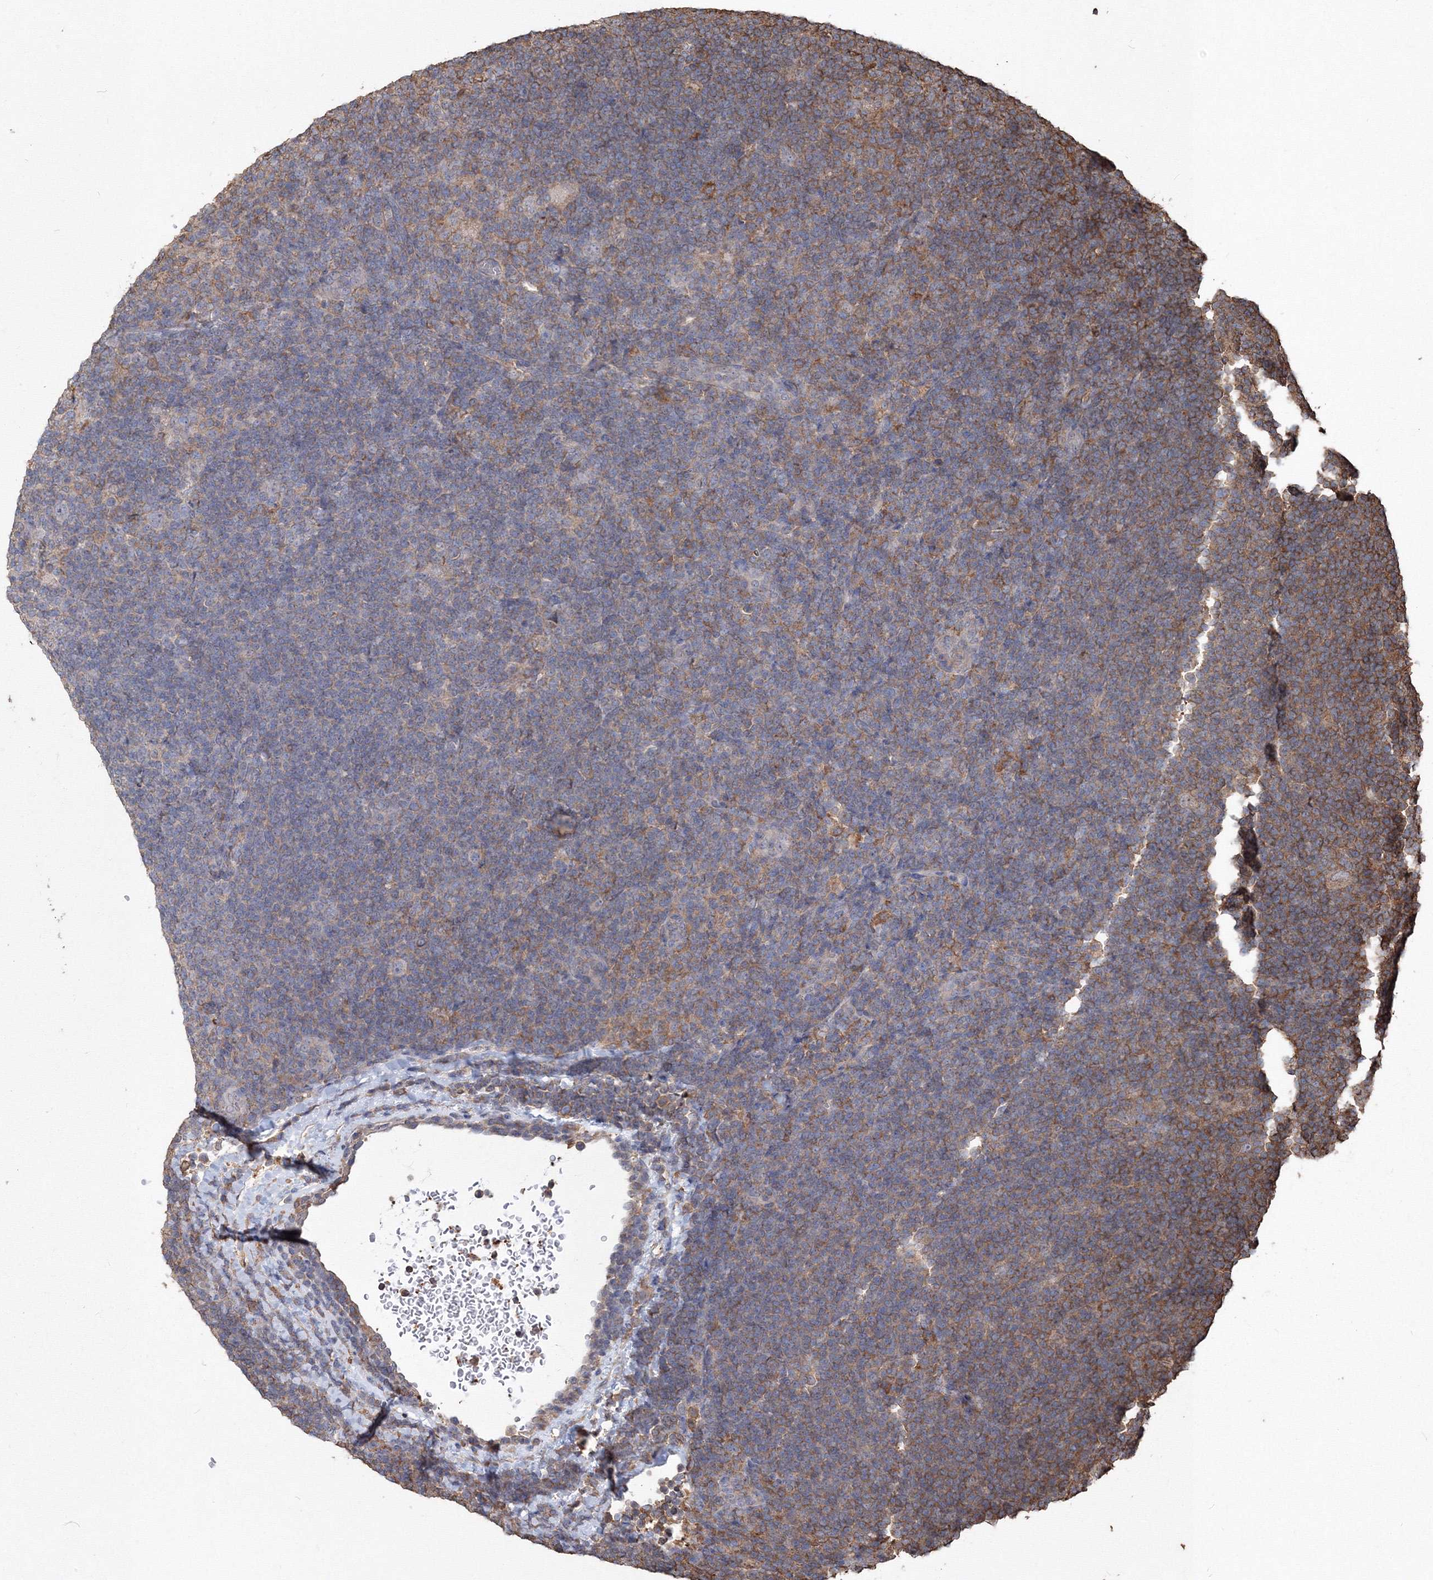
{"staining": {"intensity": "negative", "quantity": "none", "location": "none"}, "tissue": "lymphoma", "cell_type": "Tumor cells", "image_type": "cancer", "snomed": [{"axis": "morphology", "description": "Hodgkin's disease, NOS"}, {"axis": "topography", "description": "Lymph node"}], "caption": "This image is of lymphoma stained with immunohistochemistry (IHC) to label a protein in brown with the nuclei are counter-stained blue. There is no staining in tumor cells. The staining was performed using DAB to visualize the protein expression in brown, while the nuclei were stained in blue with hematoxylin (Magnification: 20x).", "gene": "TMEM139", "patient": {"sex": "female", "age": 57}}